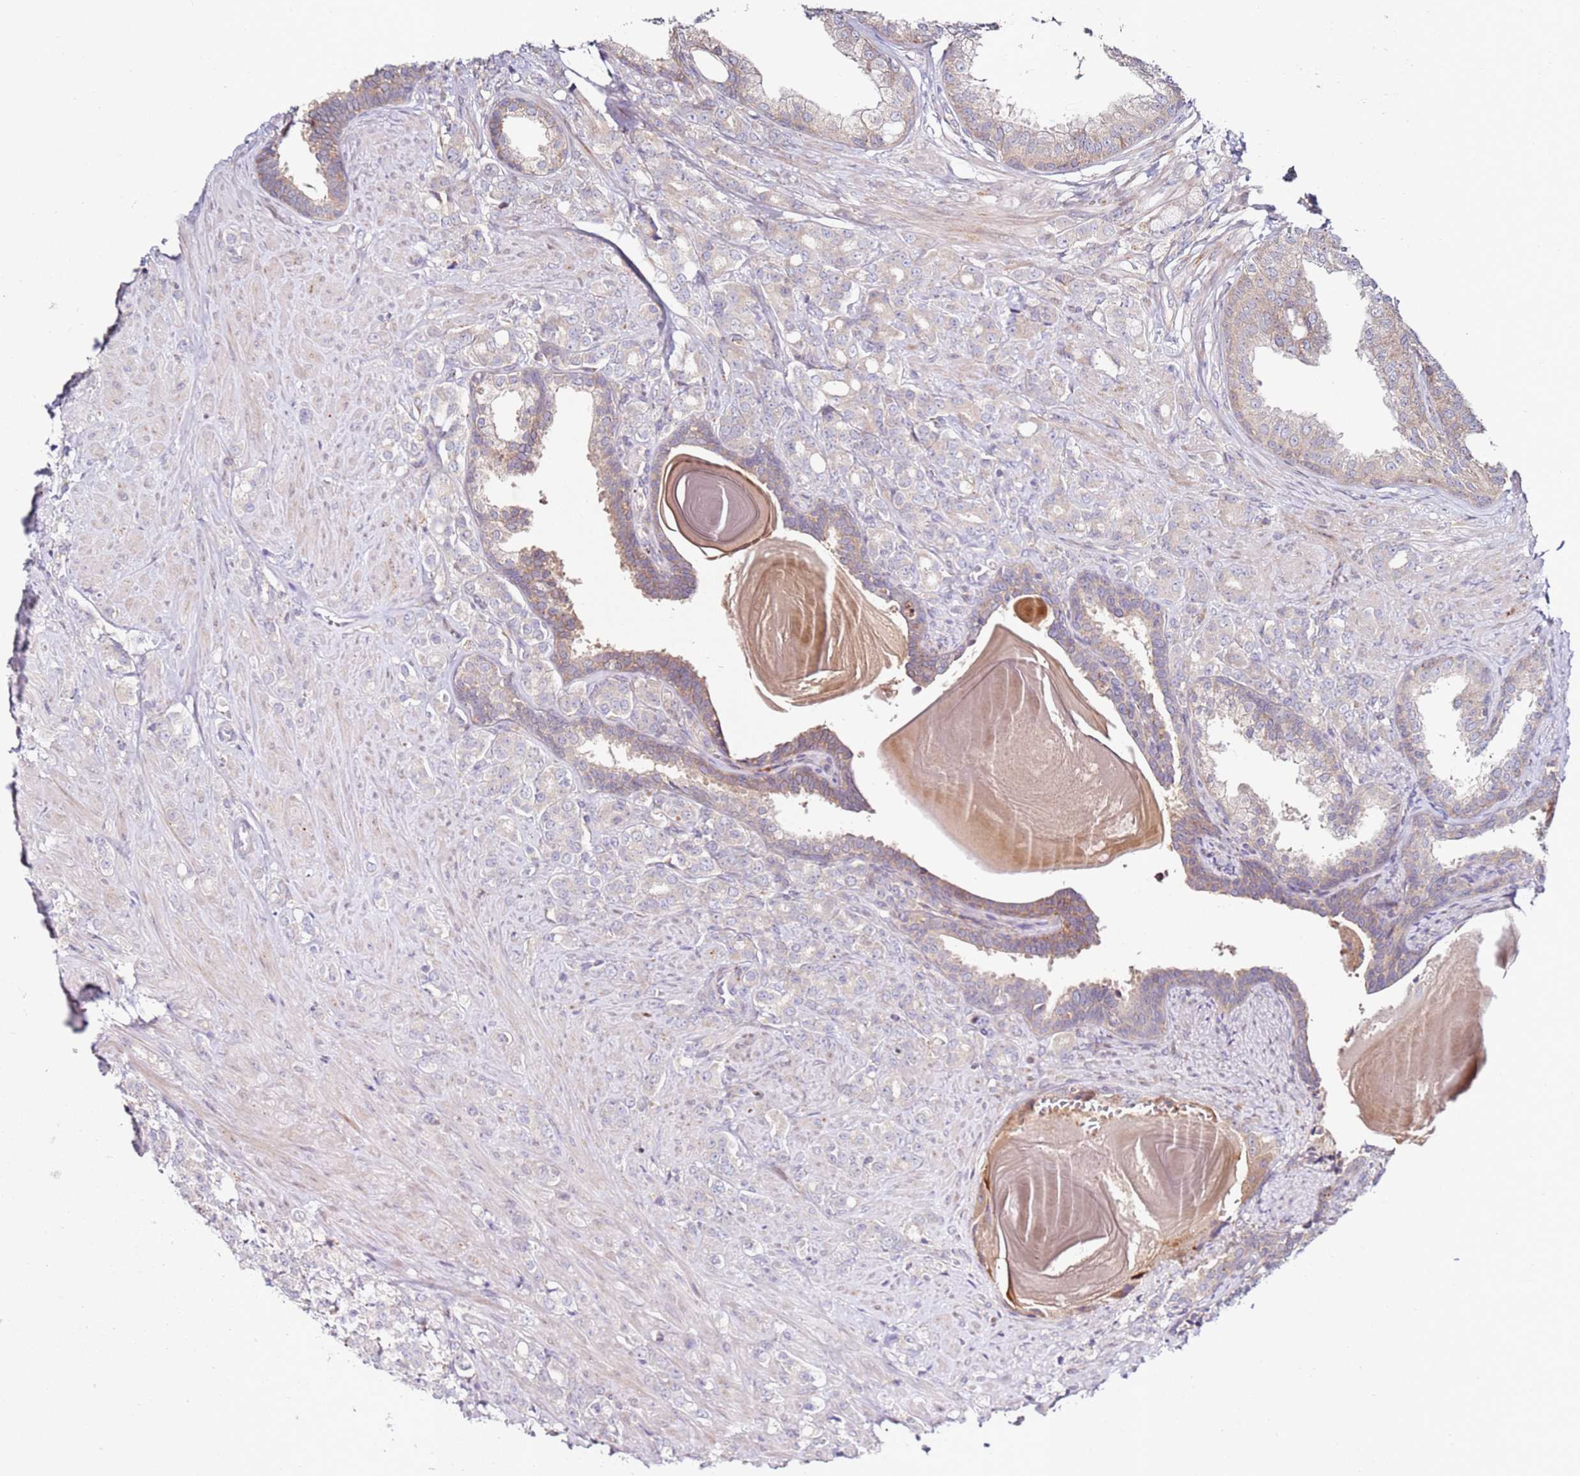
{"staining": {"intensity": "weak", "quantity": "25%-75%", "location": "cytoplasmic/membranous"}, "tissue": "prostate cancer", "cell_type": "Tumor cells", "image_type": "cancer", "snomed": [{"axis": "morphology", "description": "Adenocarcinoma, High grade"}, {"axis": "topography", "description": "Prostate"}], "caption": "A low amount of weak cytoplasmic/membranous expression is present in approximately 25%-75% of tumor cells in prostate cancer (high-grade adenocarcinoma) tissue.", "gene": "CNOT9", "patient": {"sex": "male", "age": 62}}